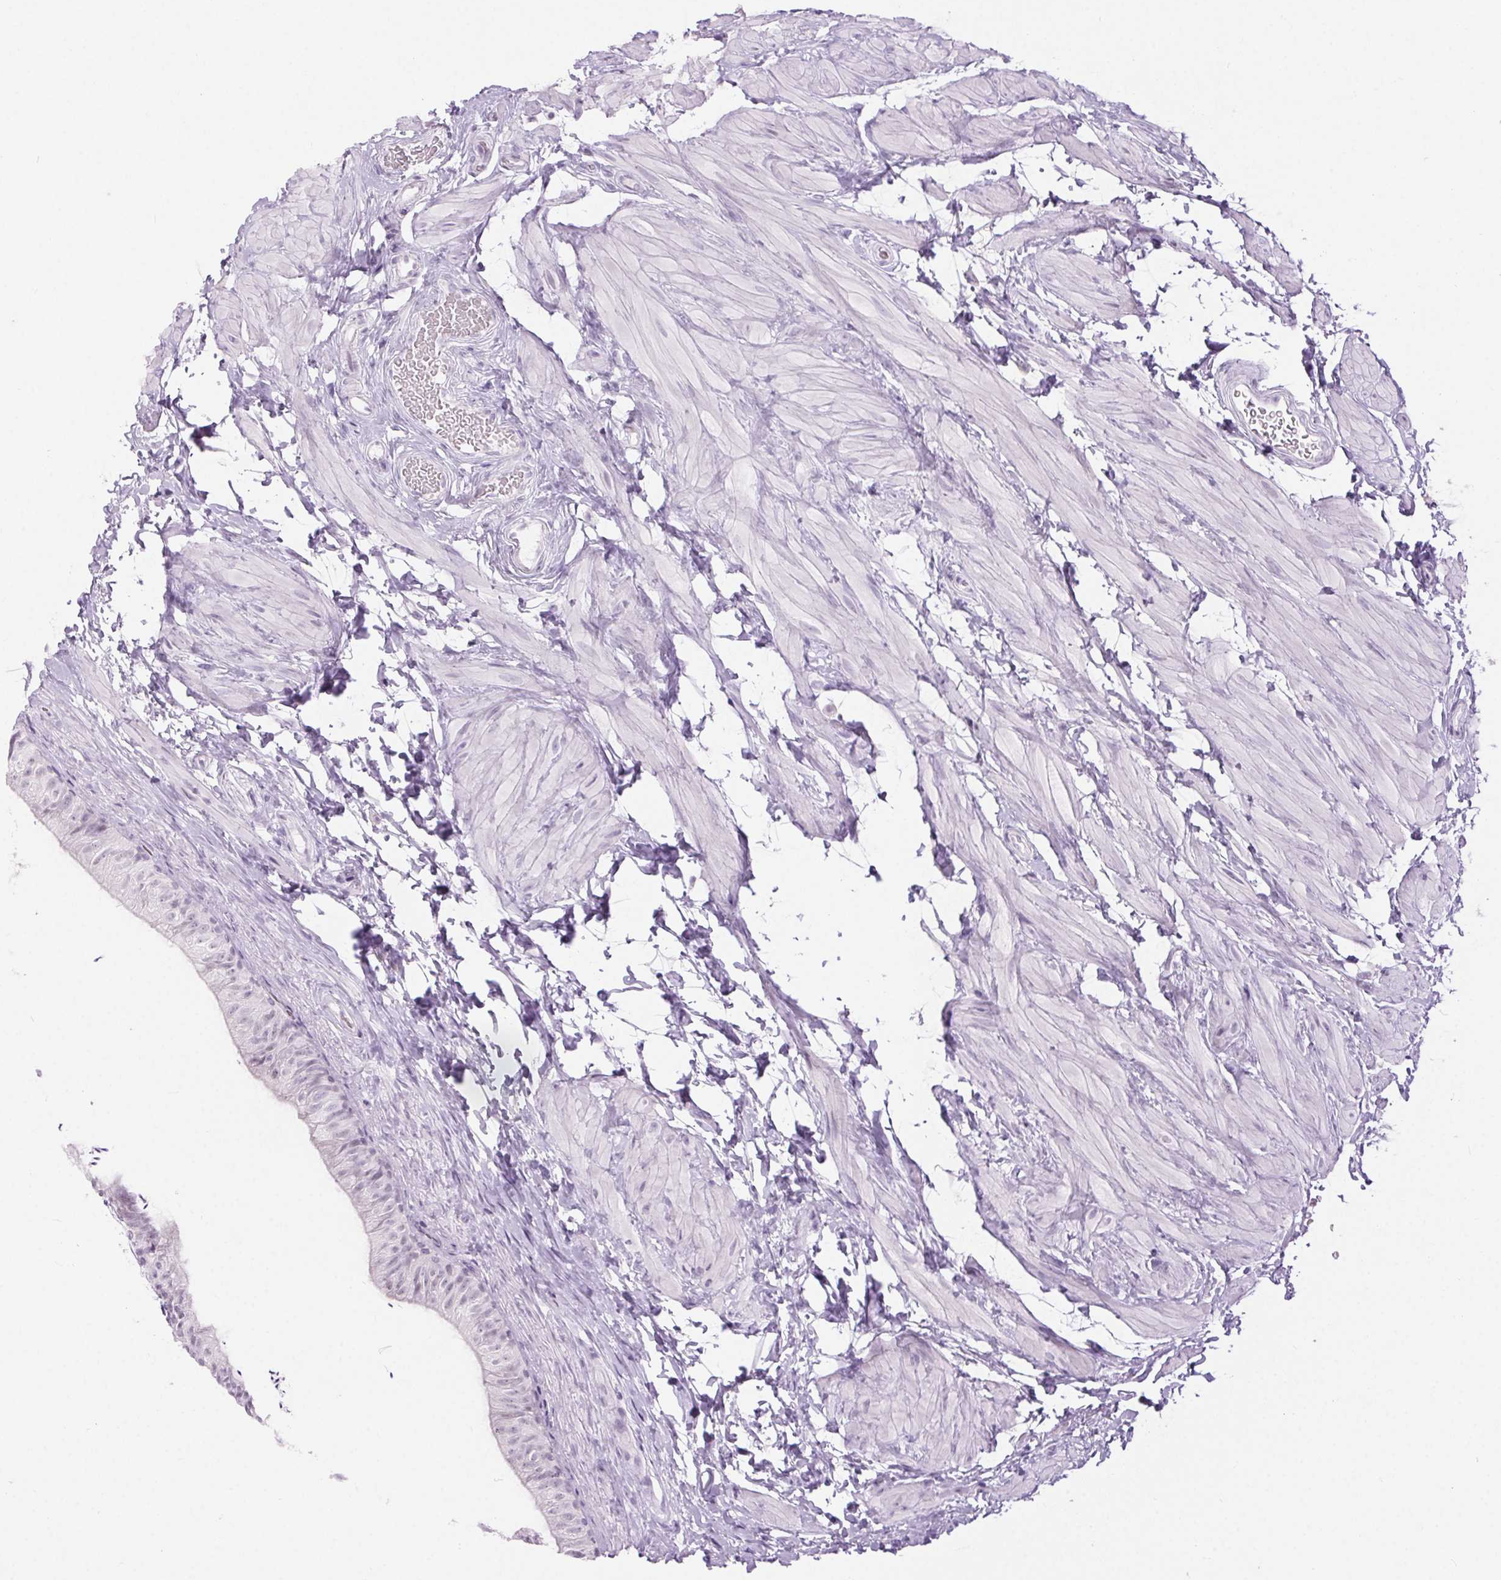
{"staining": {"intensity": "negative", "quantity": "none", "location": "none"}, "tissue": "epididymis", "cell_type": "Glandular cells", "image_type": "normal", "snomed": [{"axis": "morphology", "description": "Normal tissue, NOS"}, {"axis": "topography", "description": "Epididymis, spermatic cord, NOS"}, {"axis": "topography", "description": "Epididymis"}, {"axis": "topography", "description": "Peripheral nerve tissue"}], "caption": "Immunohistochemical staining of normal human epididymis demonstrates no significant positivity in glandular cells. (DAB IHC, high magnification).", "gene": "BEND2", "patient": {"sex": "male", "age": 29}}